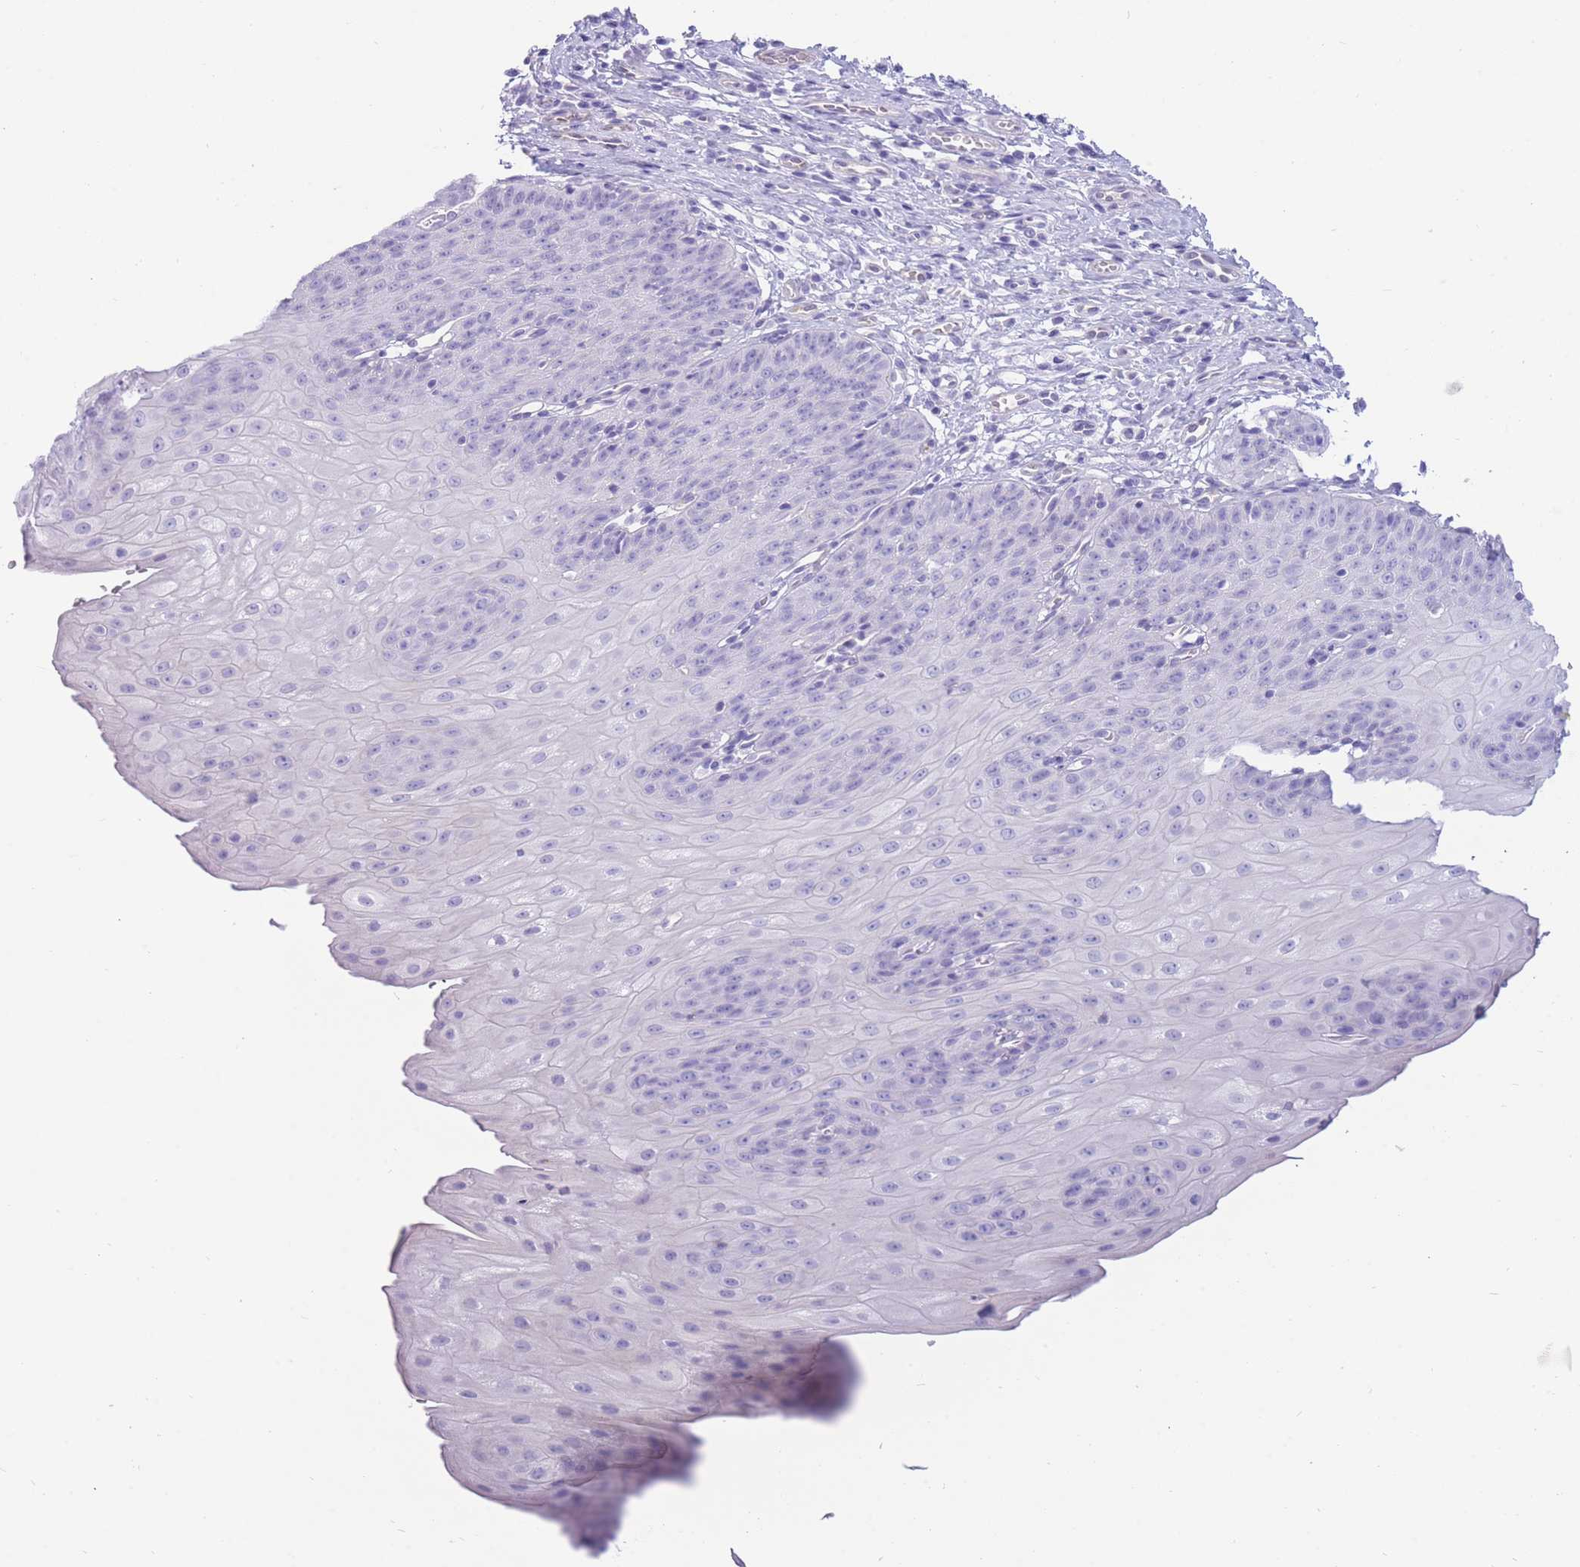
{"staining": {"intensity": "negative", "quantity": "none", "location": "none"}, "tissue": "esophagus", "cell_type": "Squamous epithelial cells", "image_type": "normal", "snomed": [{"axis": "morphology", "description": "Normal tissue, NOS"}, {"axis": "topography", "description": "Esophagus"}], "caption": "Esophagus stained for a protein using IHC displays no positivity squamous epithelial cells.", "gene": "SULT1A1", "patient": {"sex": "male", "age": 71}}